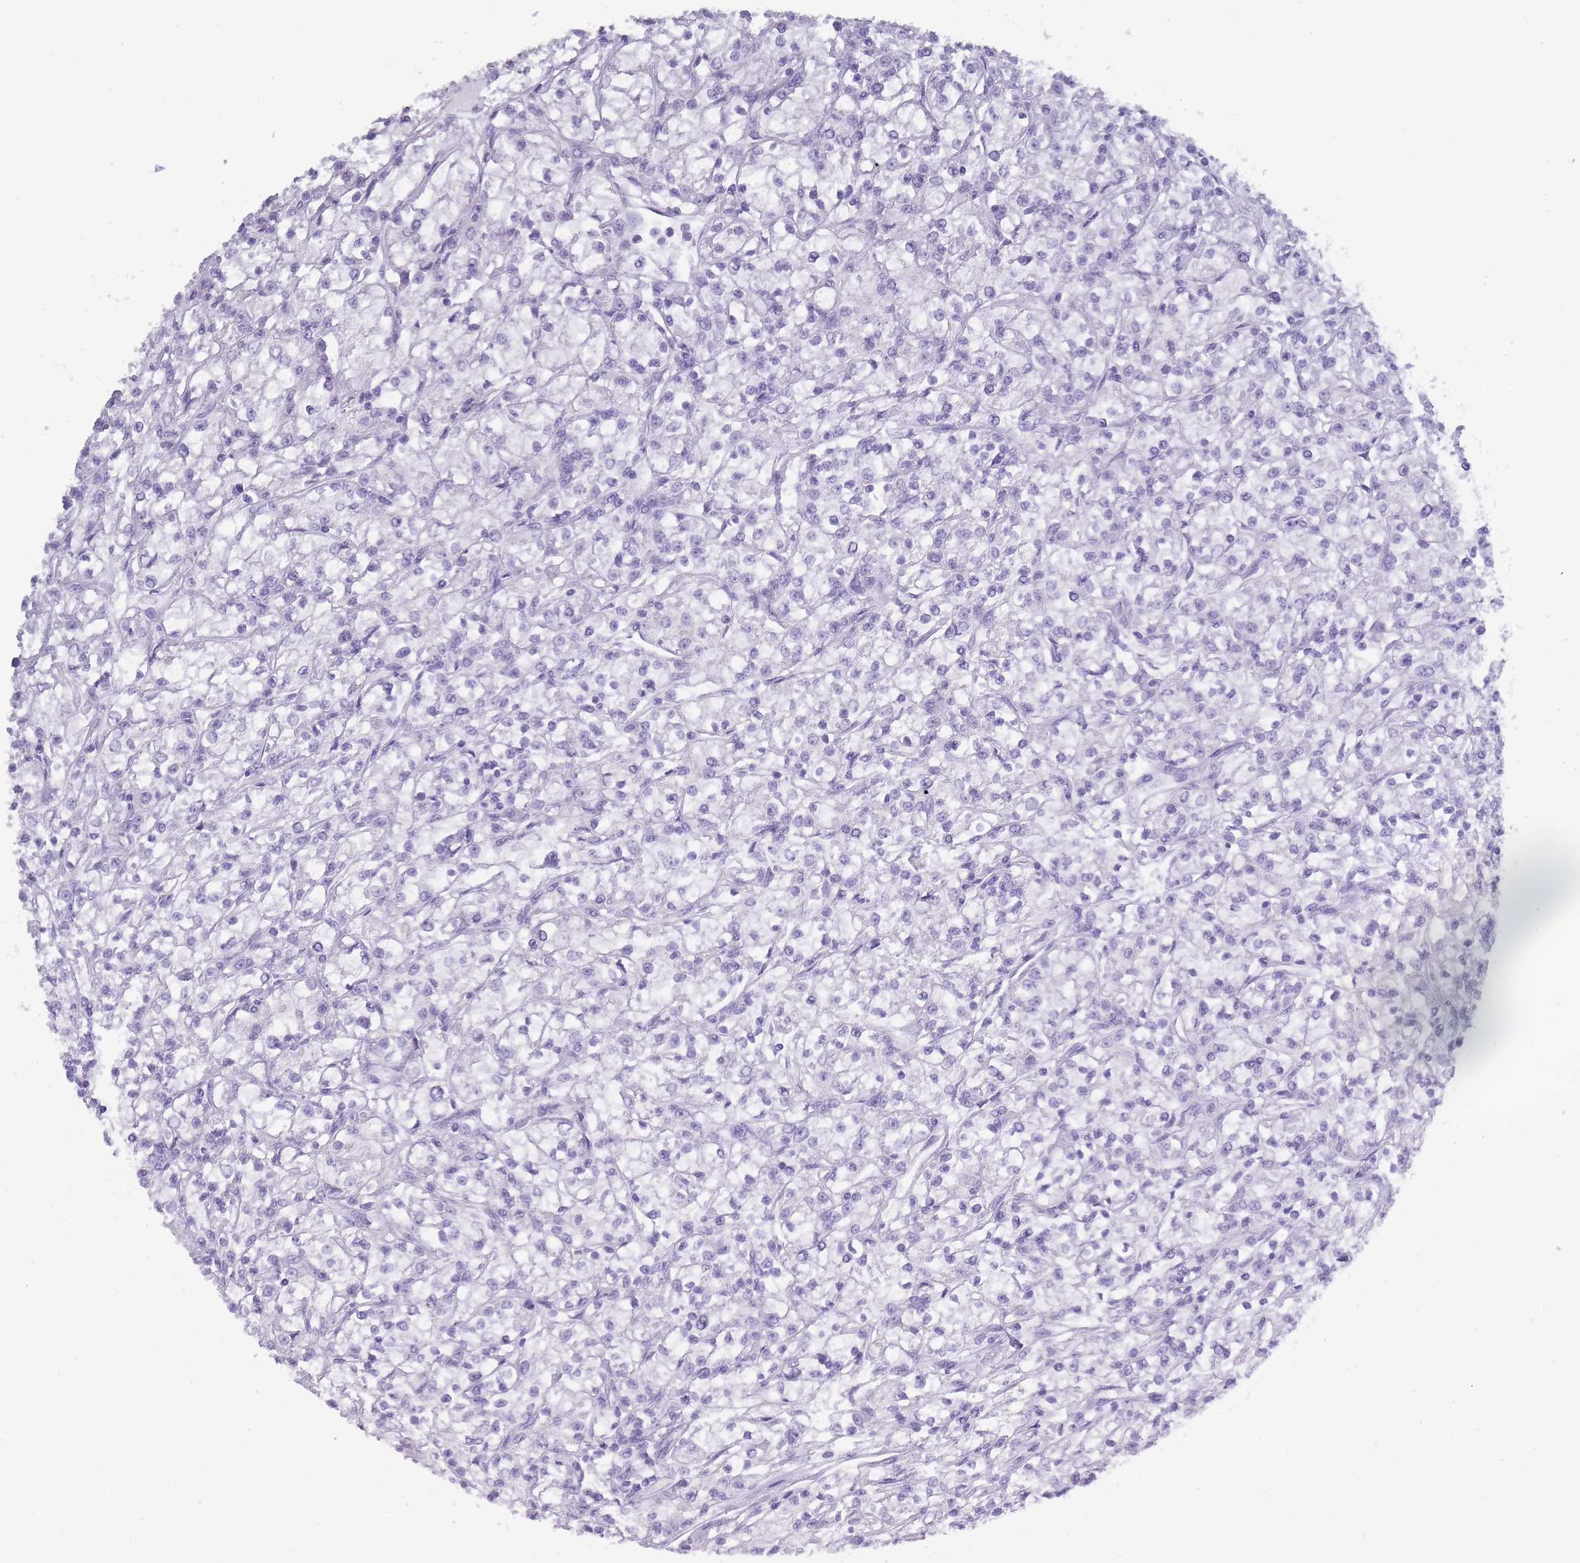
{"staining": {"intensity": "negative", "quantity": "none", "location": "none"}, "tissue": "renal cancer", "cell_type": "Tumor cells", "image_type": "cancer", "snomed": [{"axis": "morphology", "description": "Adenocarcinoma, NOS"}, {"axis": "topography", "description": "Kidney"}], "caption": "An immunohistochemistry (IHC) photomicrograph of adenocarcinoma (renal) is shown. There is no staining in tumor cells of adenocarcinoma (renal).", "gene": "TCP11", "patient": {"sex": "female", "age": 59}}